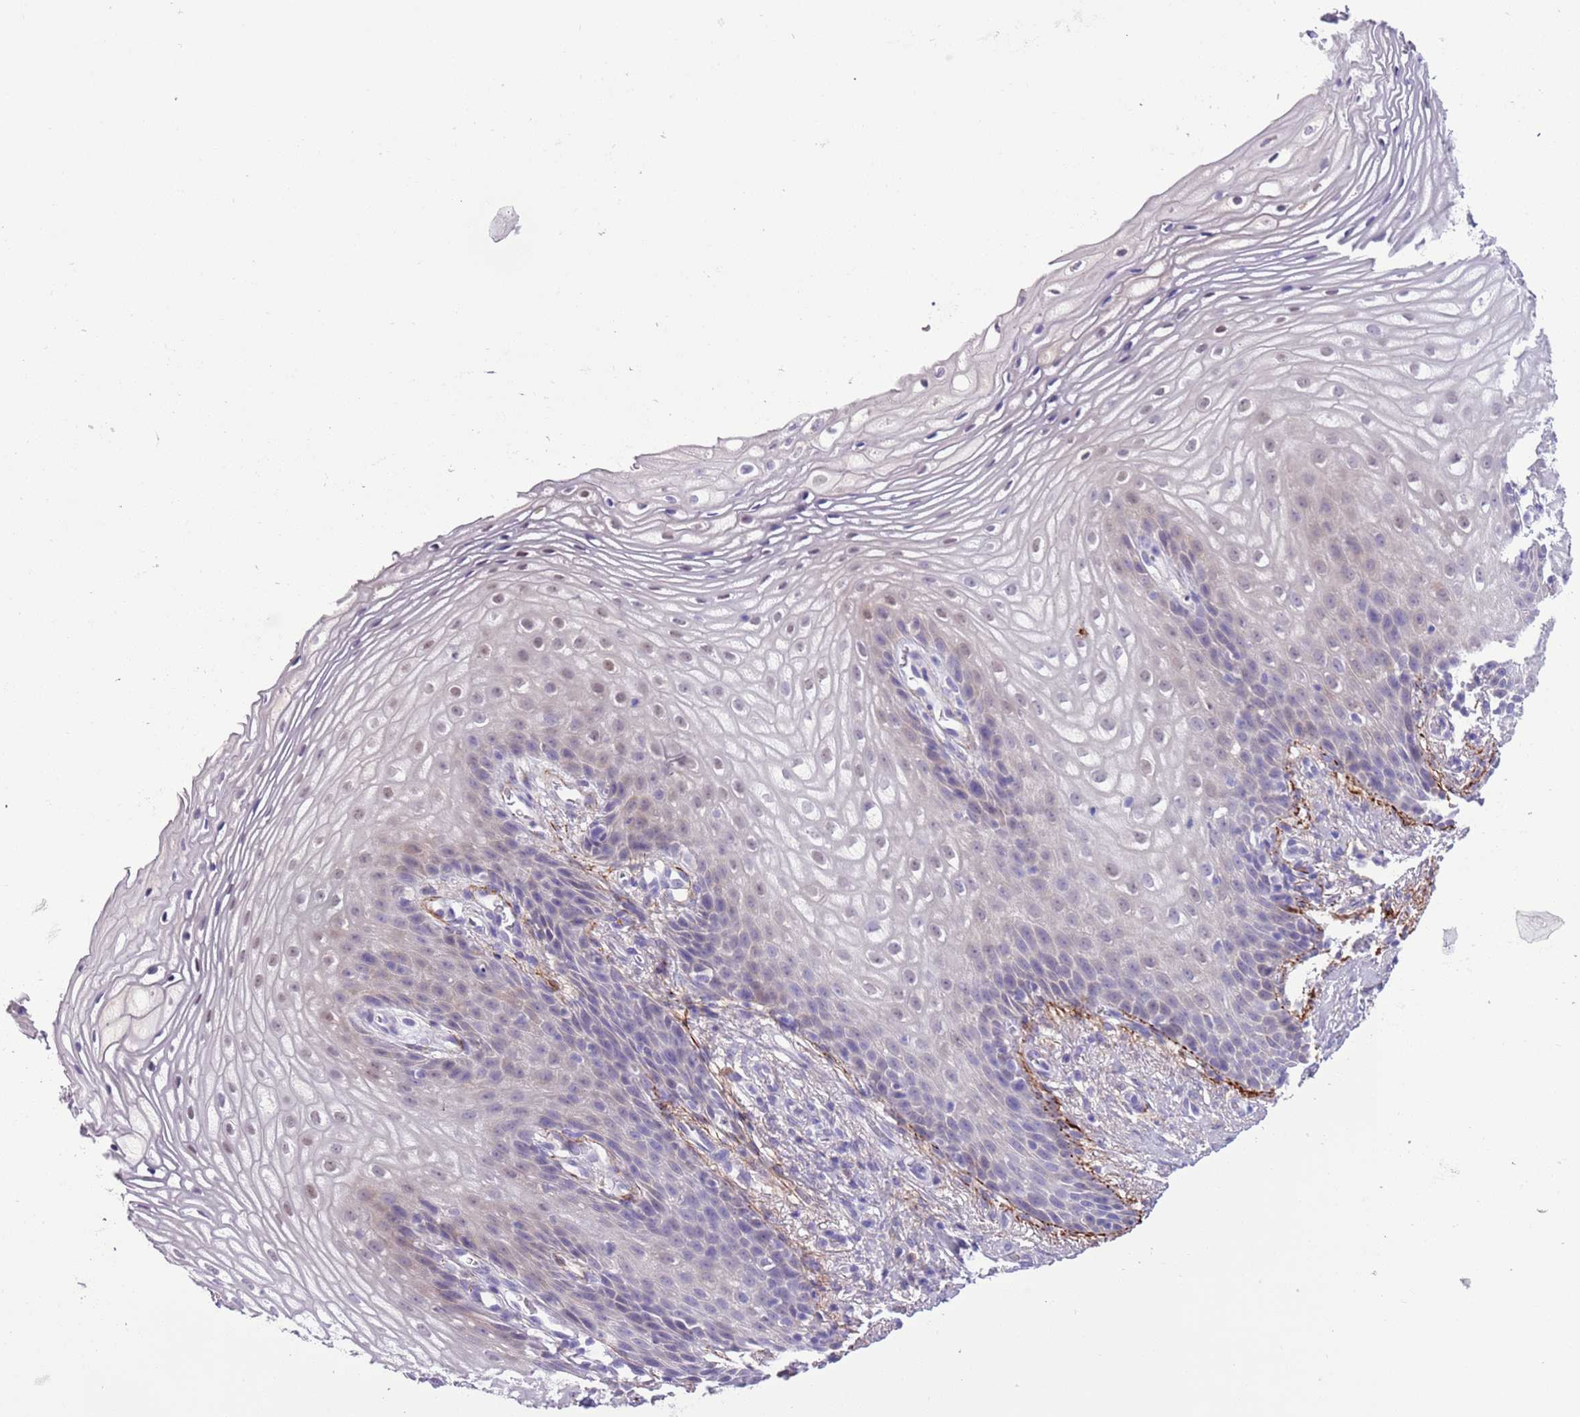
{"staining": {"intensity": "weak", "quantity": "<25%", "location": "nuclear"}, "tissue": "vagina", "cell_type": "Squamous epithelial cells", "image_type": "normal", "snomed": [{"axis": "morphology", "description": "Normal tissue, NOS"}, {"axis": "topography", "description": "Vagina"}], "caption": "High magnification brightfield microscopy of normal vagina stained with DAB (brown) and counterstained with hematoxylin (blue): squamous epithelial cells show no significant staining.", "gene": "PFKFB2", "patient": {"sex": "female", "age": 60}}